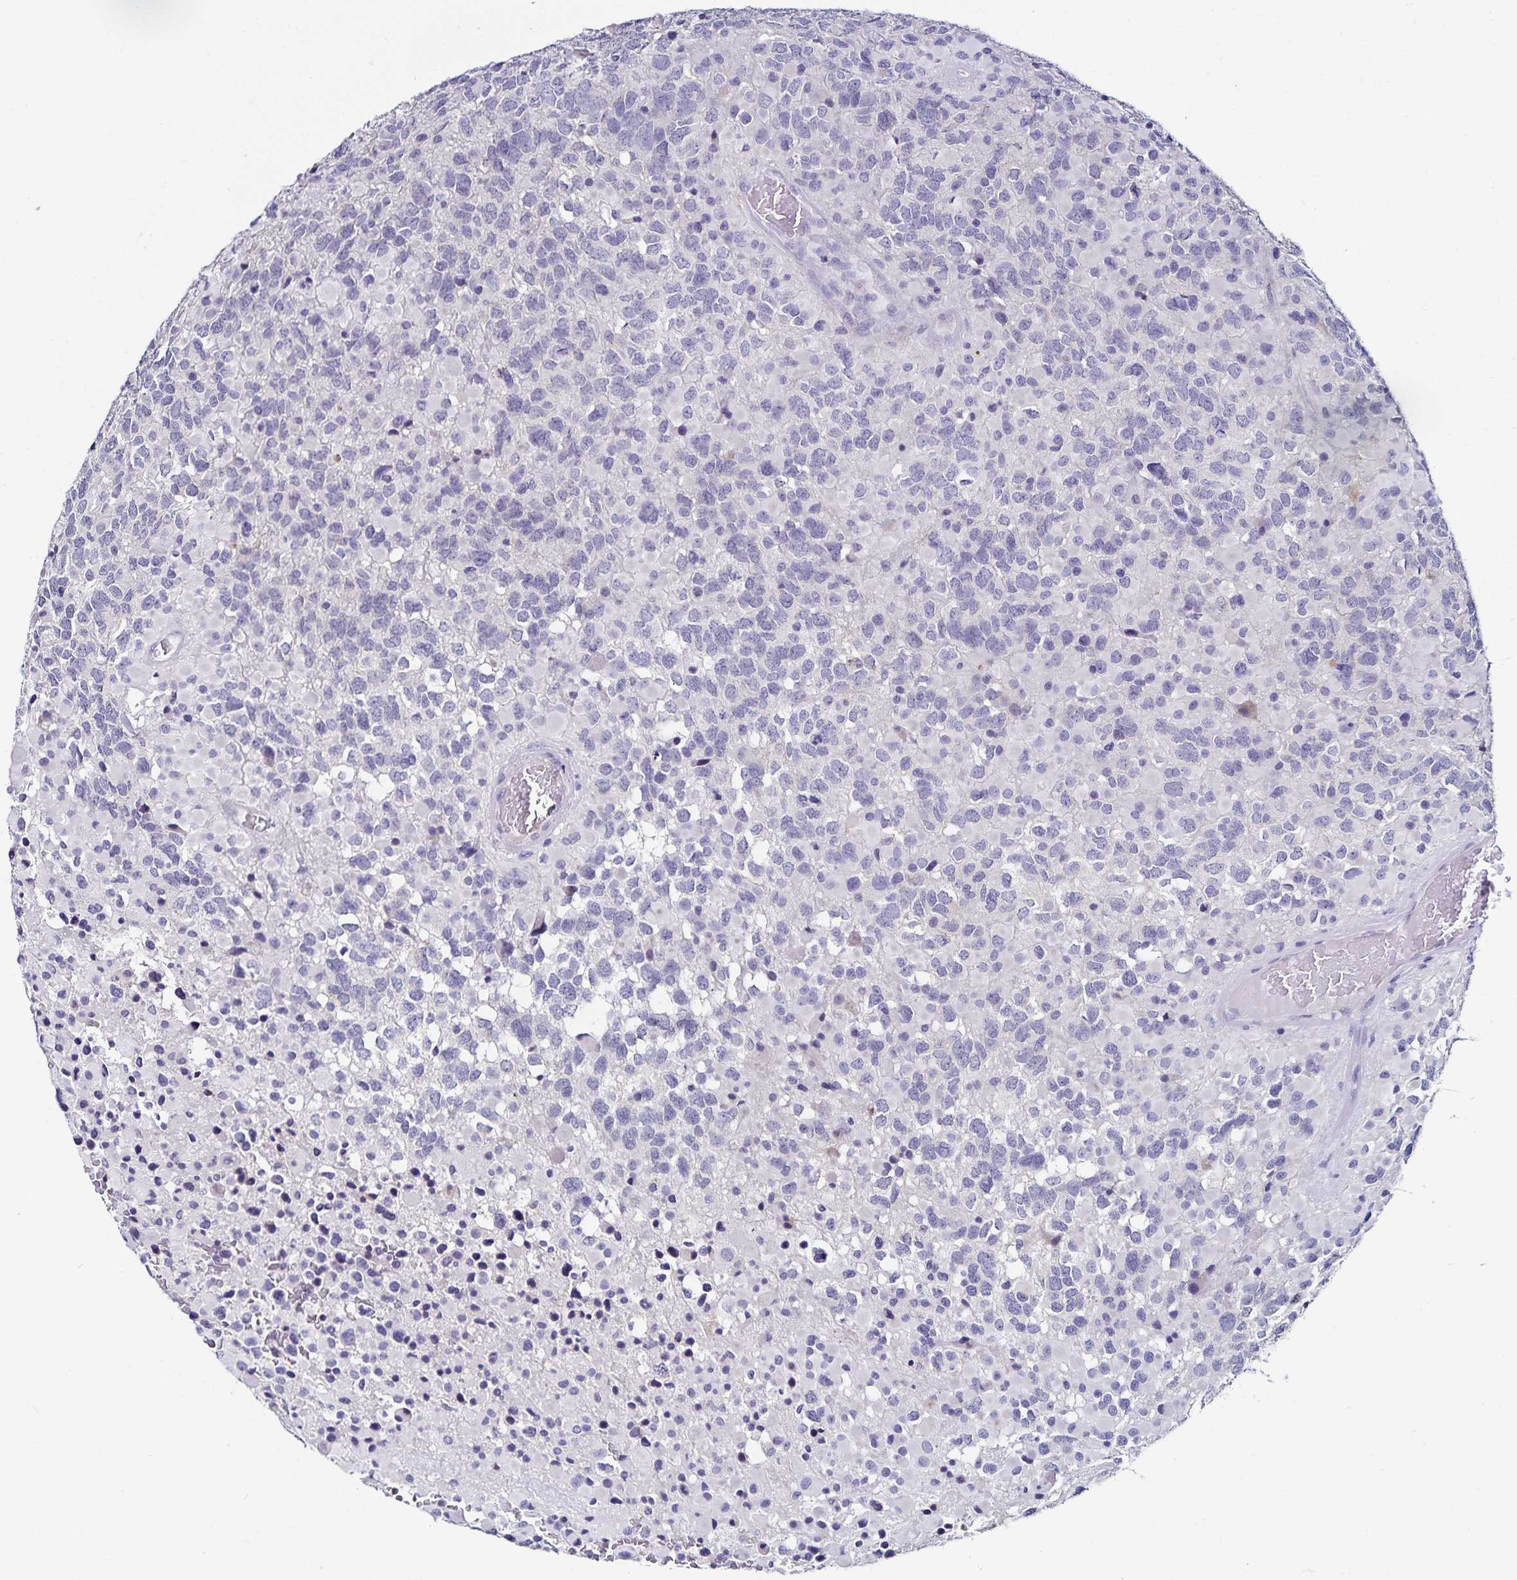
{"staining": {"intensity": "negative", "quantity": "none", "location": "none"}, "tissue": "glioma", "cell_type": "Tumor cells", "image_type": "cancer", "snomed": [{"axis": "morphology", "description": "Glioma, malignant, High grade"}, {"axis": "topography", "description": "Brain"}], "caption": "Photomicrograph shows no significant protein expression in tumor cells of malignant high-grade glioma.", "gene": "TSPAN7", "patient": {"sex": "female", "age": 40}}